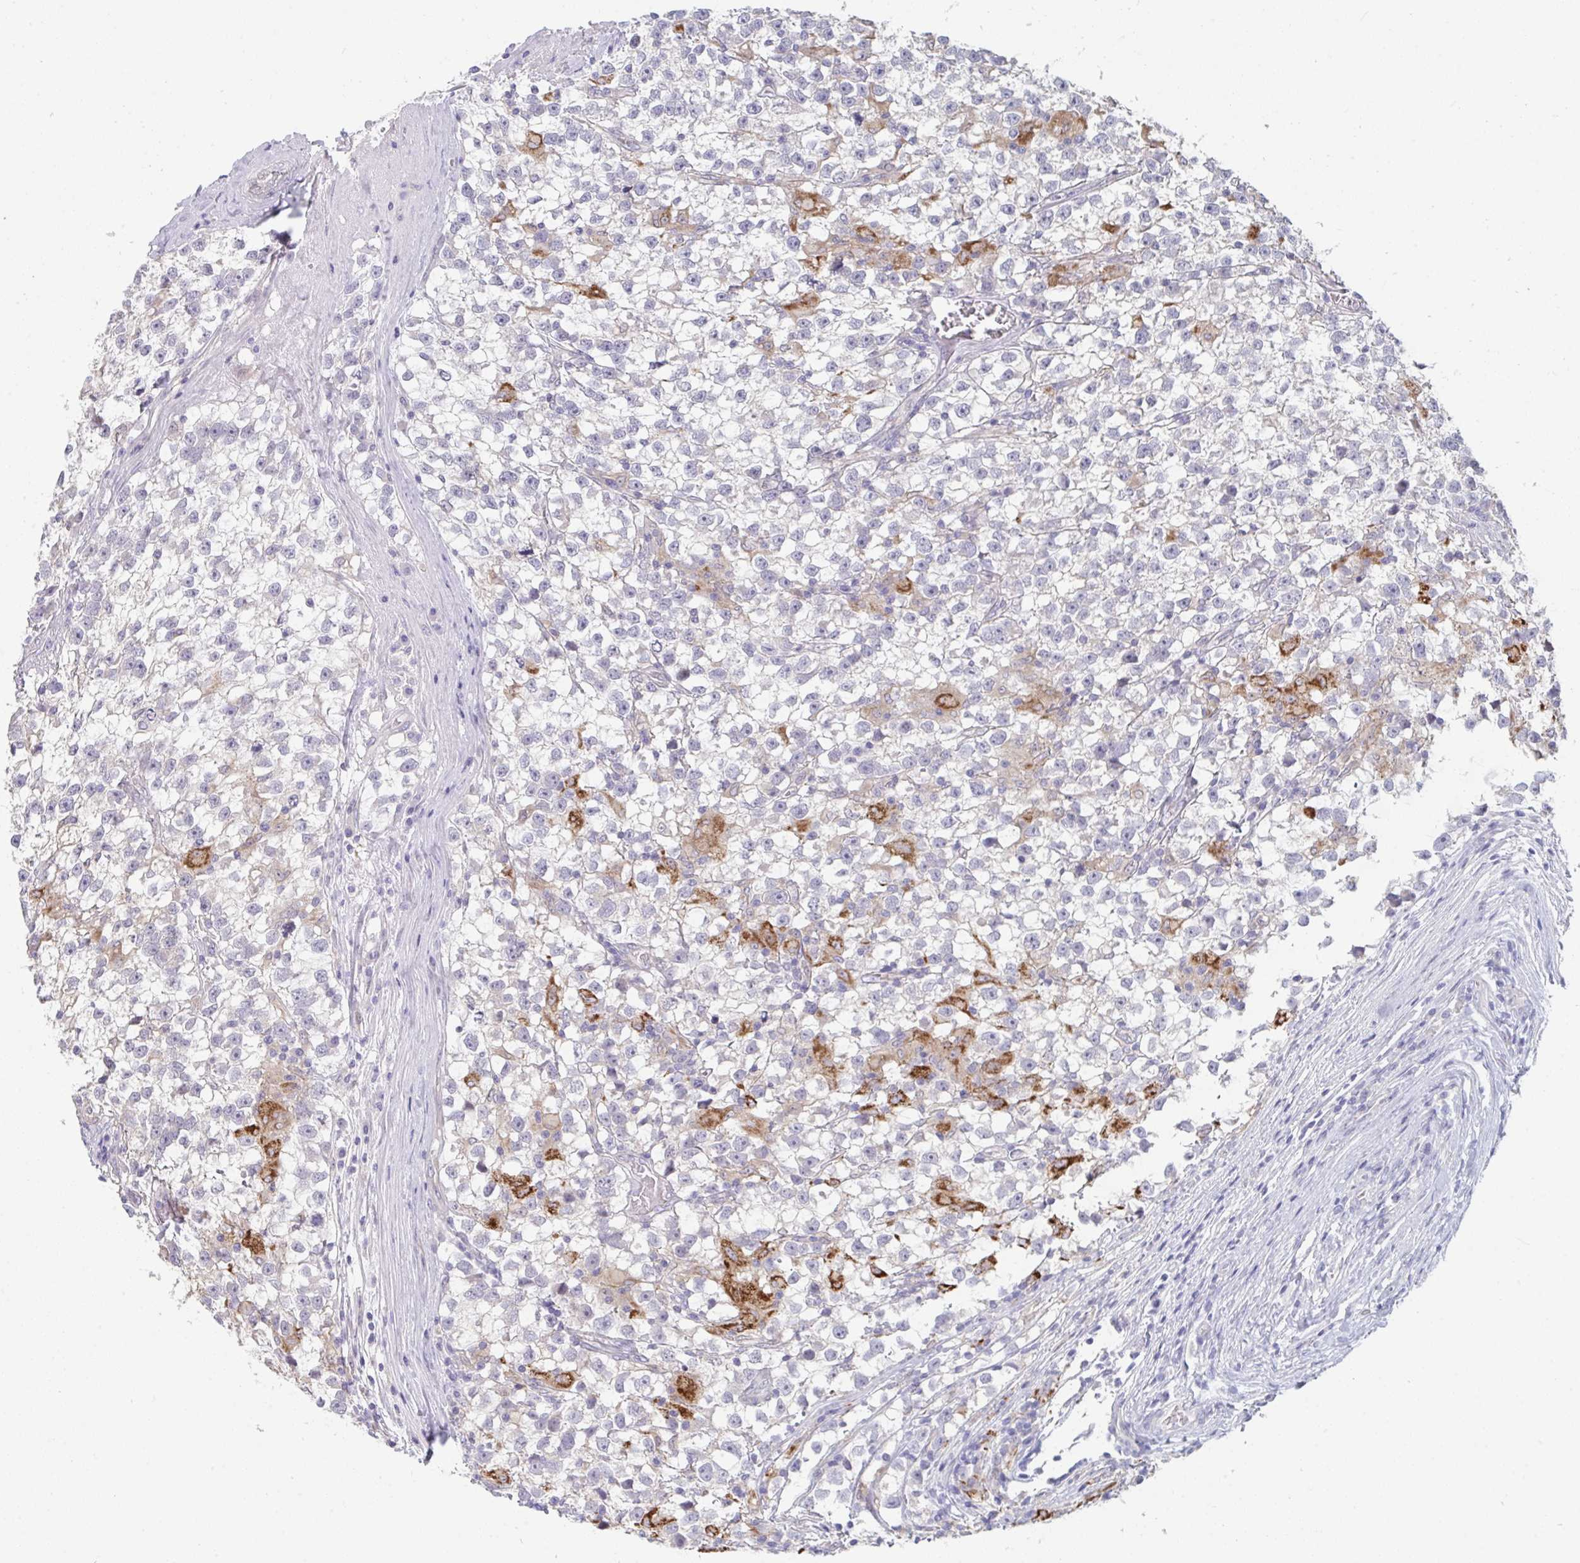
{"staining": {"intensity": "negative", "quantity": "none", "location": "none"}, "tissue": "testis cancer", "cell_type": "Tumor cells", "image_type": "cancer", "snomed": [{"axis": "morphology", "description": "Seminoma, NOS"}, {"axis": "topography", "description": "Testis"}], "caption": "A histopathology image of human testis seminoma is negative for staining in tumor cells.", "gene": "PTPRD", "patient": {"sex": "male", "age": 31}}